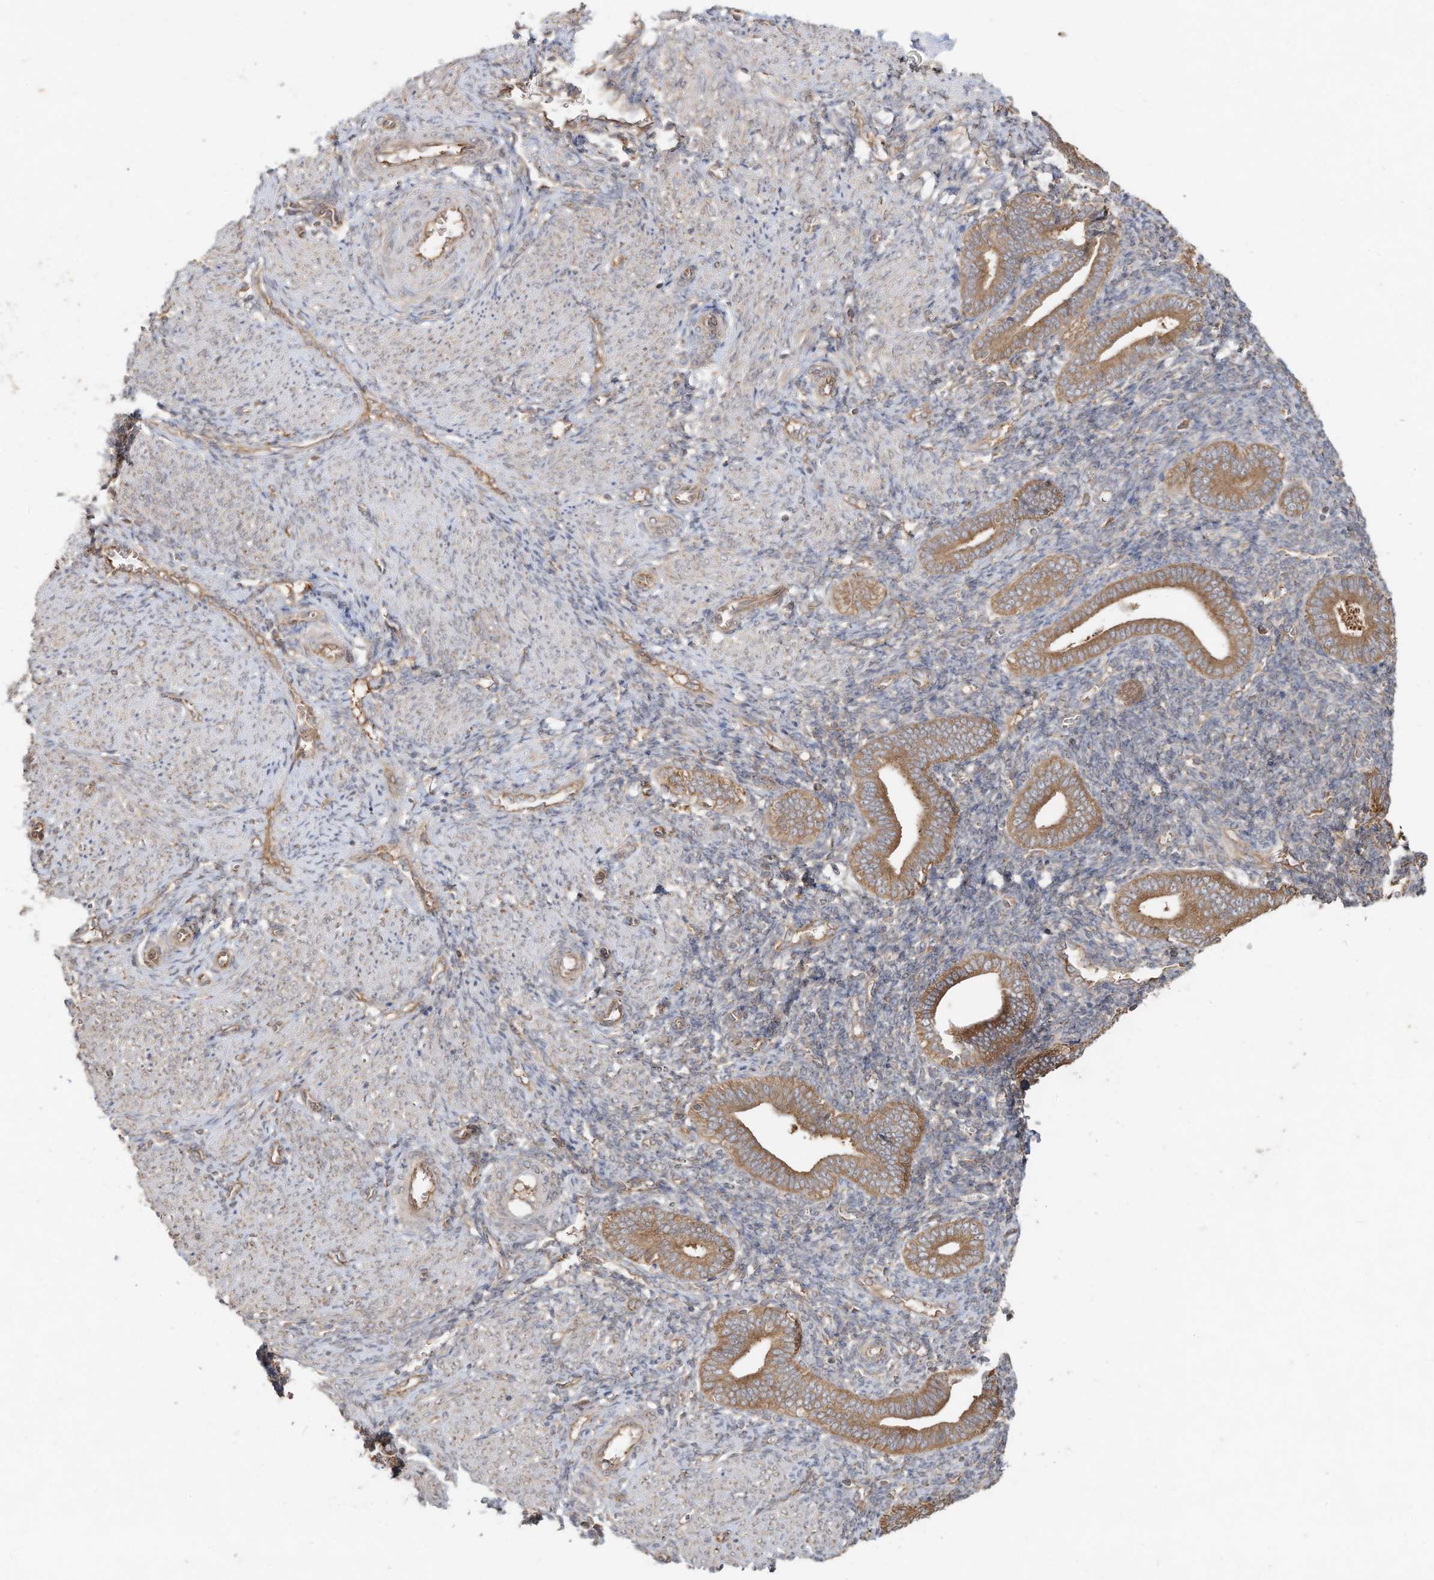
{"staining": {"intensity": "moderate", "quantity": "25%-75%", "location": "cytoplasmic/membranous"}, "tissue": "endometrium", "cell_type": "Cells in endometrial stroma", "image_type": "normal", "snomed": [{"axis": "morphology", "description": "Normal tissue, NOS"}, {"axis": "topography", "description": "Uterus"}, {"axis": "topography", "description": "Endometrium"}], "caption": "This is an image of IHC staining of benign endometrium, which shows moderate staining in the cytoplasmic/membranous of cells in endometrial stroma.", "gene": "DYNC1I2", "patient": {"sex": "female", "age": 33}}